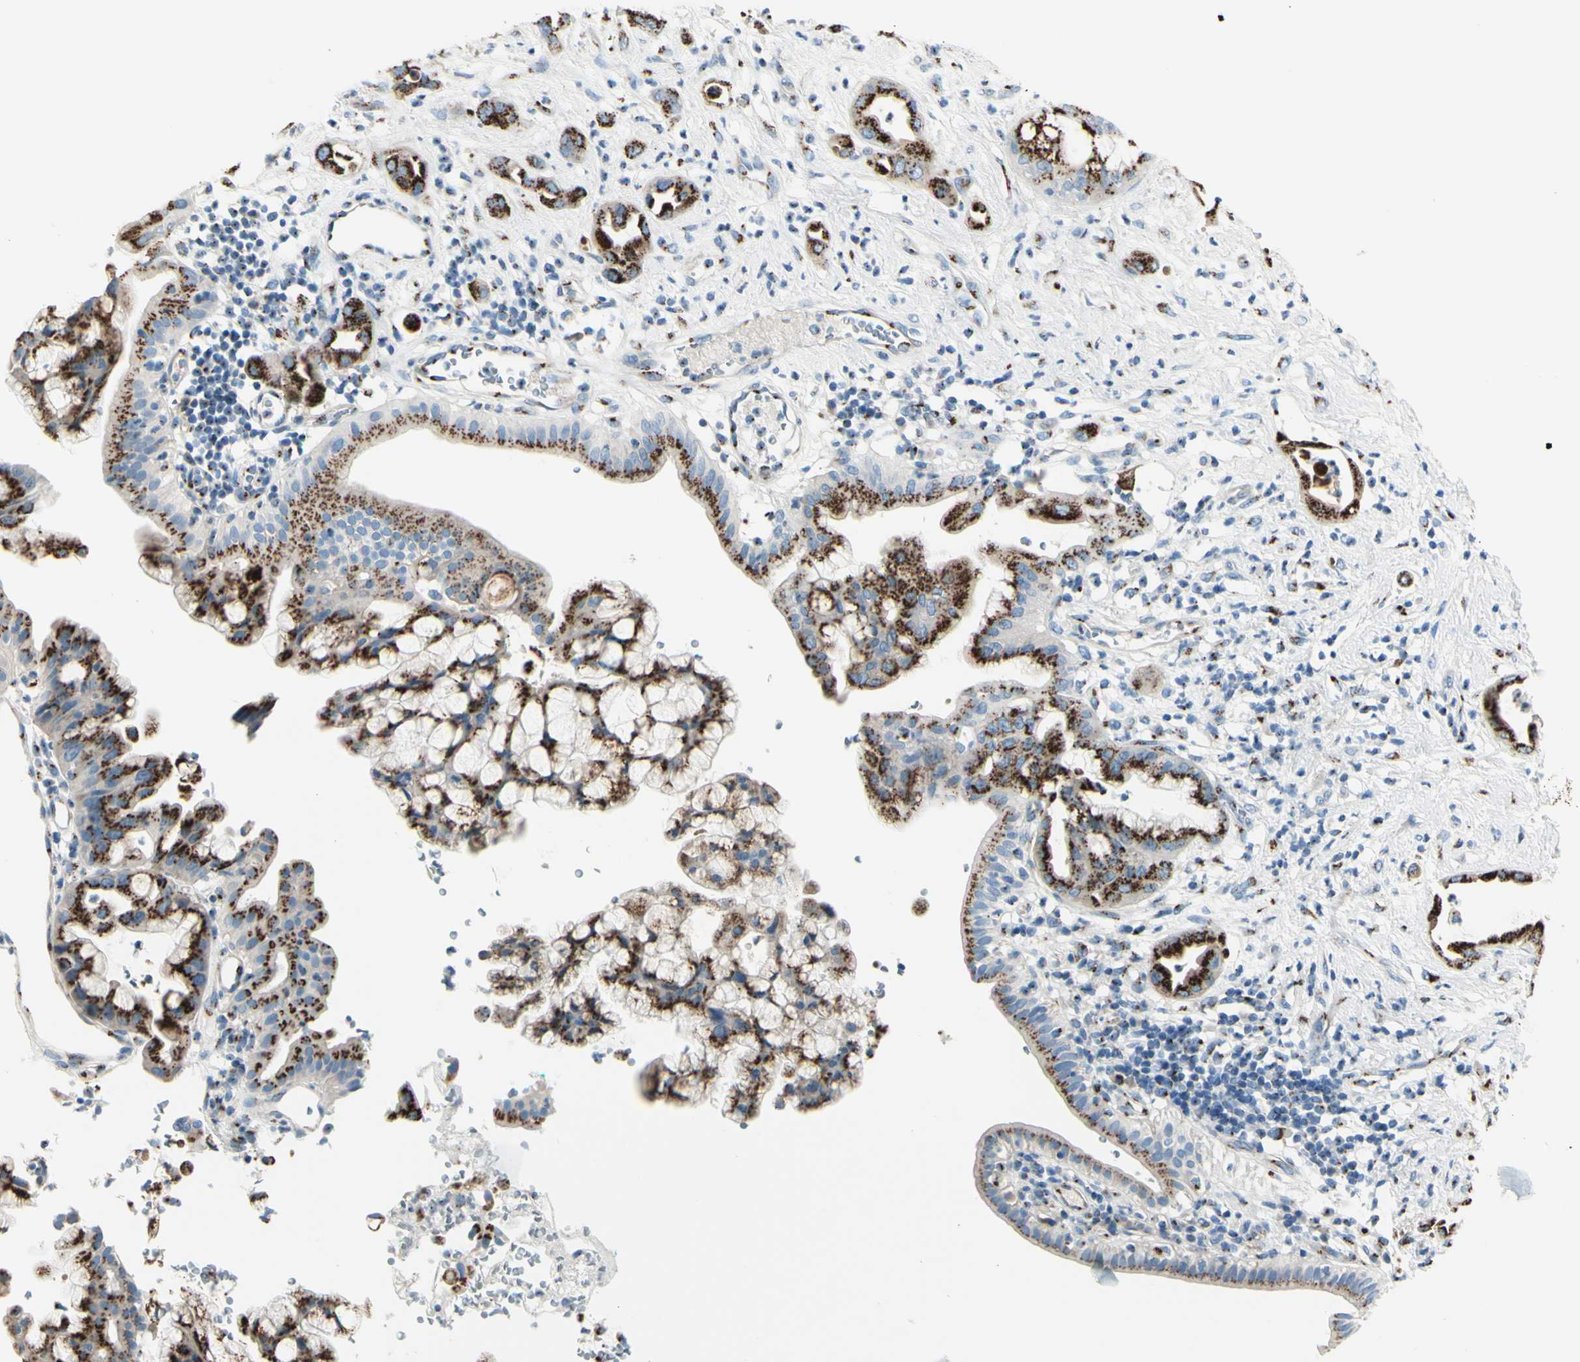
{"staining": {"intensity": "strong", "quantity": ">75%", "location": "cytoplasmic/membranous"}, "tissue": "pancreatic cancer", "cell_type": "Tumor cells", "image_type": "cancer", "snomed": [{"axis": "morphology", "description": "Adenocarcinoma, NOS"}, {"axis": "morphology", "description": "Adenocarcinoma, metastatic, NOS"}, {"axis": "topography", "description": "Lymph node"}, {"axis": "topography", "description": "Pancreas"}, {"axis": "topography", "description": "Duodenum"}], "caption": "An immunohistochemistry (IHC) micrograph of neoplastic tissue is shown. Protein staining in brown highlights strong cytoplasmic/membranous positivity in adenocarcinoma (pancreatic) within tumor cells. (DAB IHC with brightfield microscopy, high magnification).", "gene": "B4GALT1", "patient": {"sex": "female", "age": 64}}